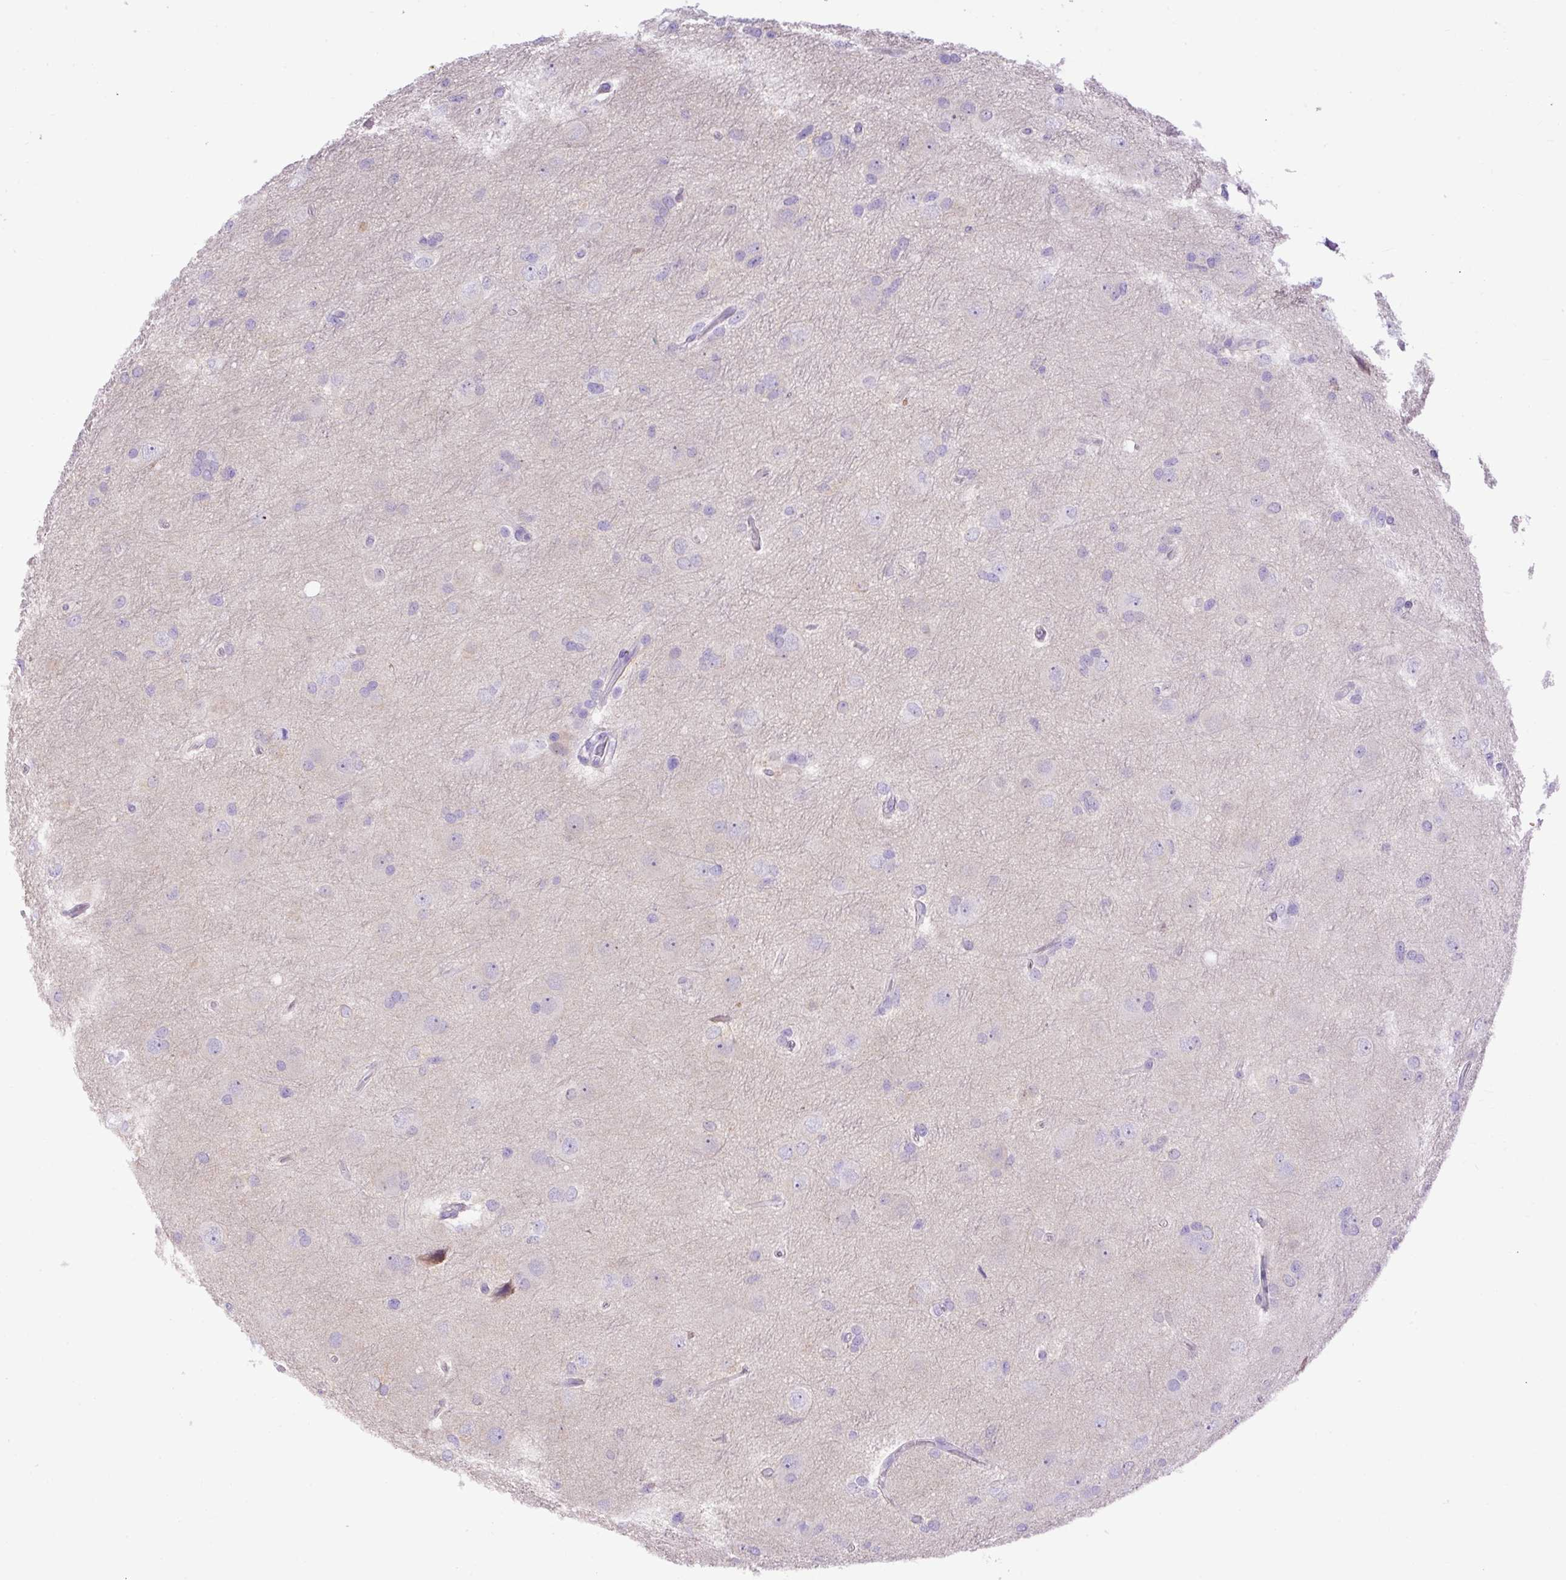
{"staining": {"intensity": "negative", "quantity": "none", "location": "none"}, "tissue": "glioma", "cell_type": "Tumor cells", "image_type": "cancer", "snomed": [{"axis": "morphology", "description": "Glioma, malignant, High grade"}, {"axis": "topography", "description": "Brain"}], "caption": "Glioma stained for a protein using immunohistochemistry (IHC) displays no expression tumor cells.", "gene": "SPTBN5", "patient": {"sex": "male", "age": 53}}